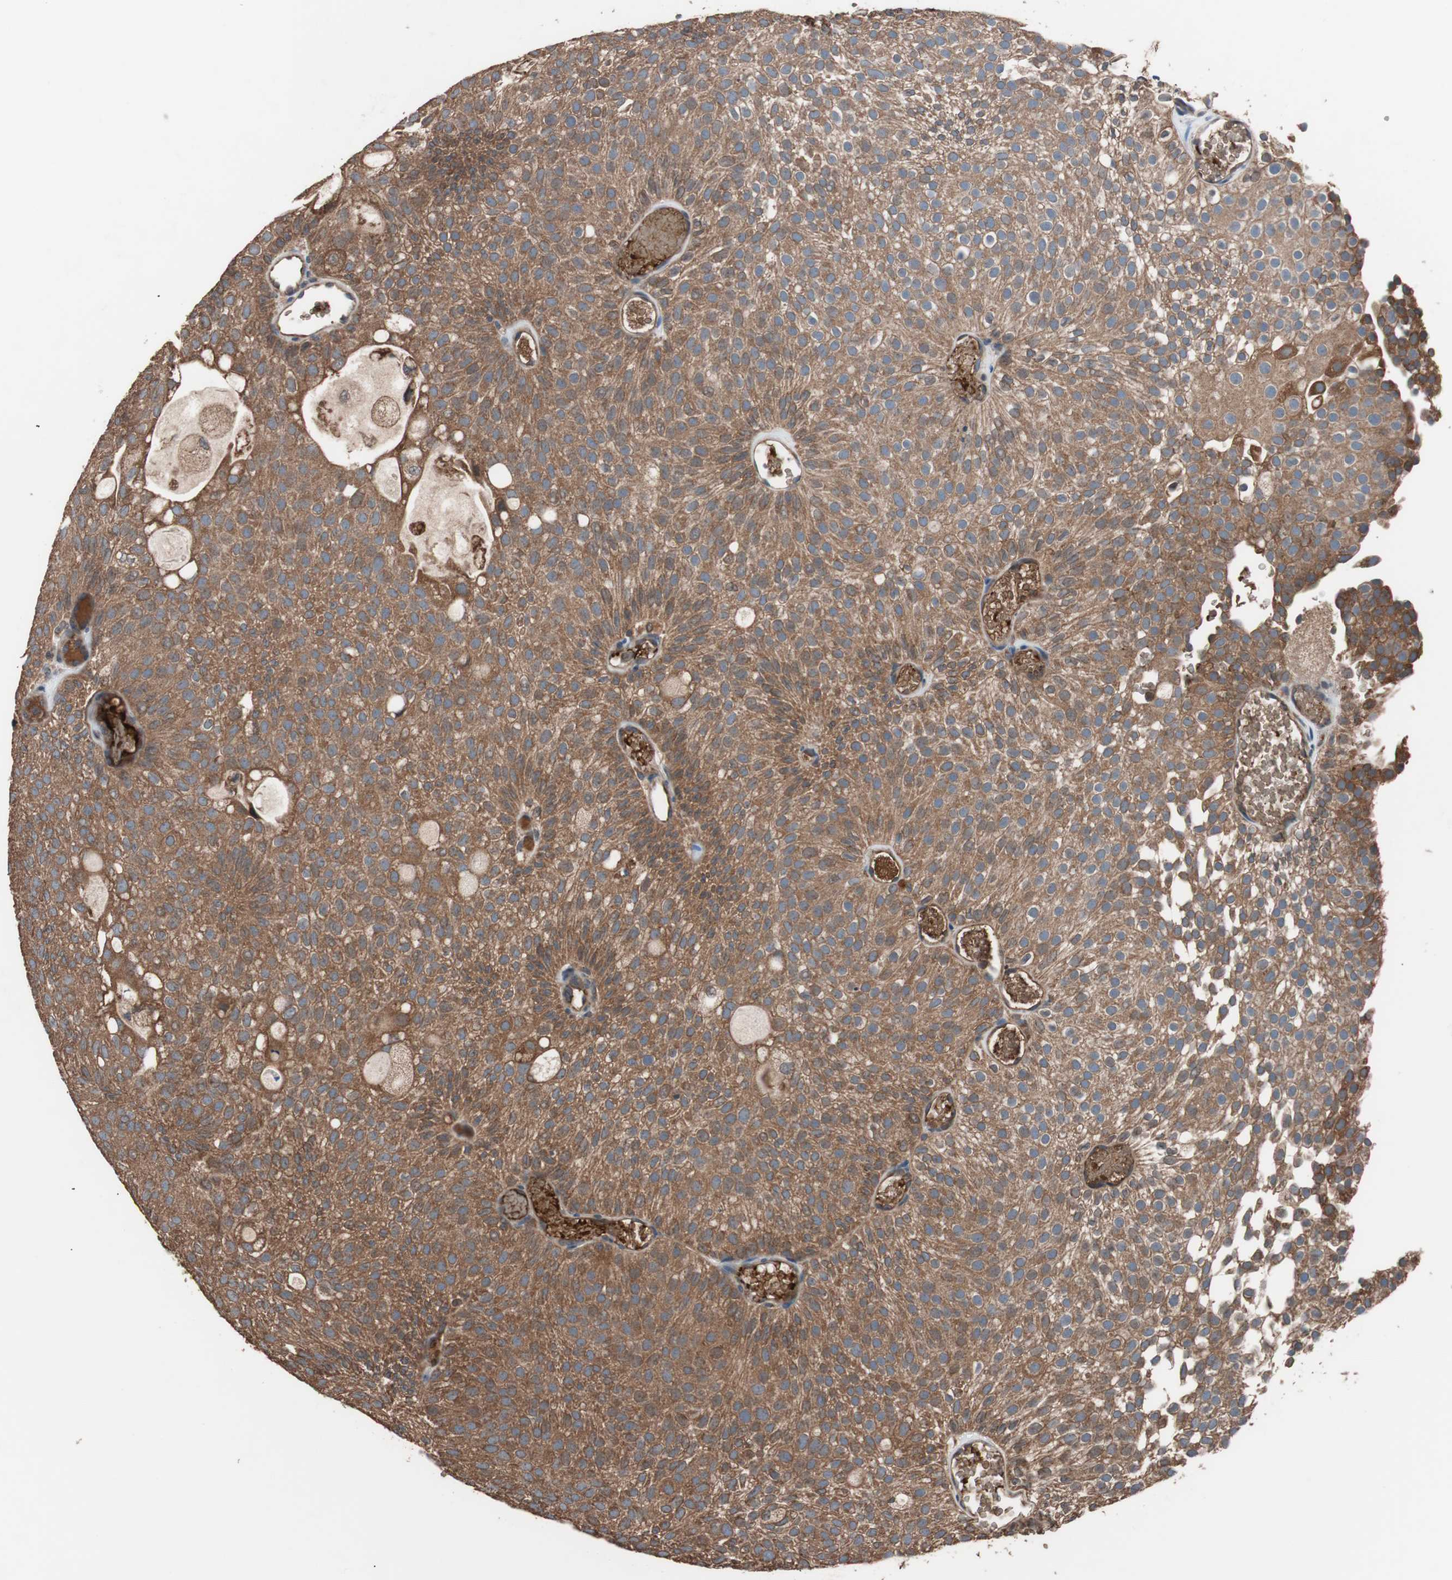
{"staining": {"intensity": "moderate", "quantity": ">75%", "location": "cytoplasmic/membranous"}, "tissue": "urothelial cancer", "cell_type": "Tumor cells", "image_type": "cancer", "snomed": [{"axis": "morphology", "description": "Urothelial carcinoma, Low grade"}, {"axis": "topography", "description": "Urinary bladder"}], "caption": "Immunohistochemical staining of urothelial cancer displays medium levels of moderate cytoplasmic/membranous protein positivity in about >75% of tumor cells. The protein of interest is stained brown, and the nuclei are stained in blue (DAB IHC with brightfield microscopy, high magnification).", "gene": "GLYCTK", "patient": {"sex": "male", "age": 78}}